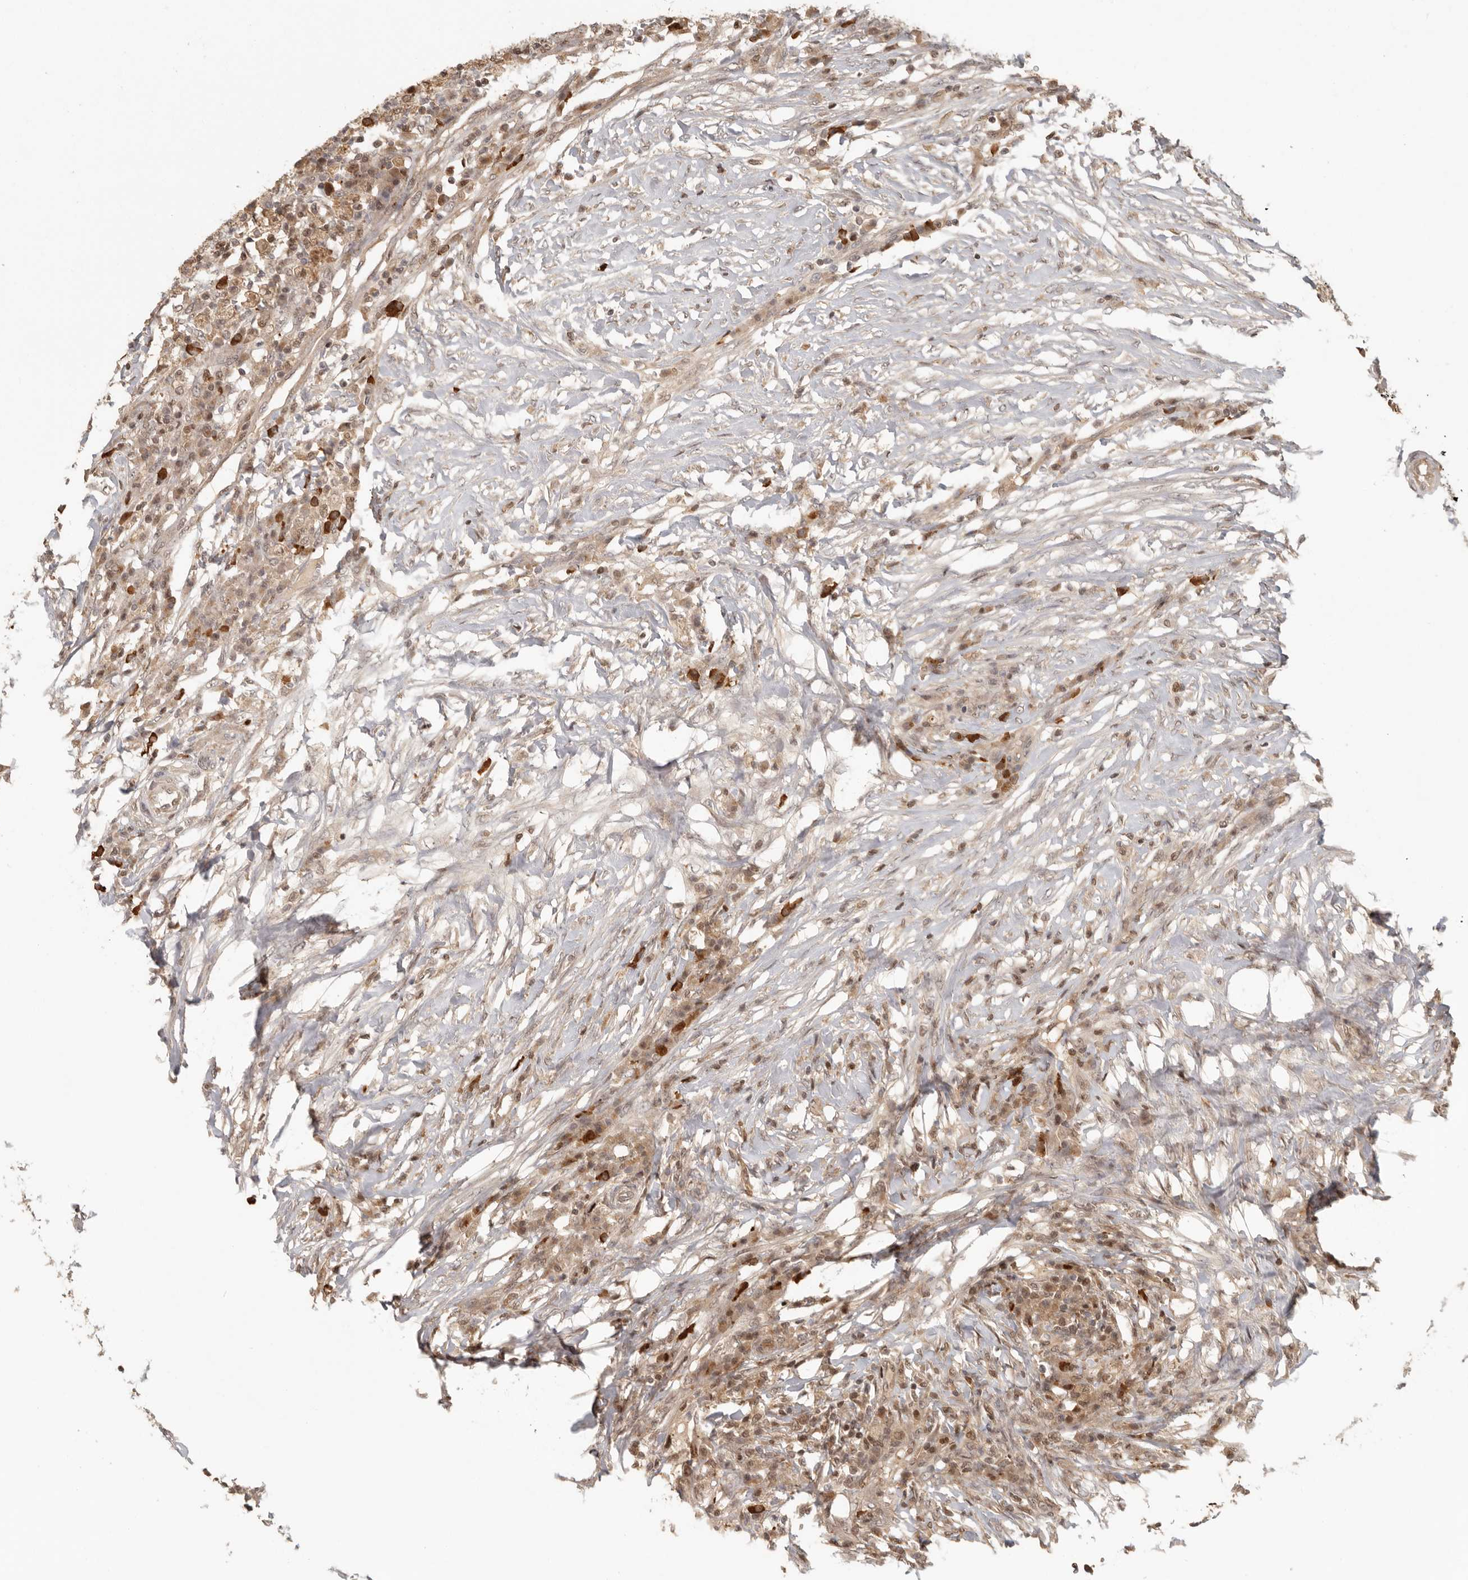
{"staining": {"intensity": "weak", "quantity": ">75%", "location": "cytoplasmic/membranous,nuclear"}, "tissue": "colorectal cancer", "cell_type": "Tumor cells", "image_type": "cancer", "snomed": [{"axis": "morphology", "description": "Adenocarcinoma, NOS"}, {"axis": "topography", "description": "Colon"}], "caption": "This is an image of IHC staining of adenocarcinoma (colorectal), which shows weak staining in the cytoplasmic/membranous and nuclear of tumor cells.", "gene": "PSMA5", "patient": {"sex": "male", "age": 83}}